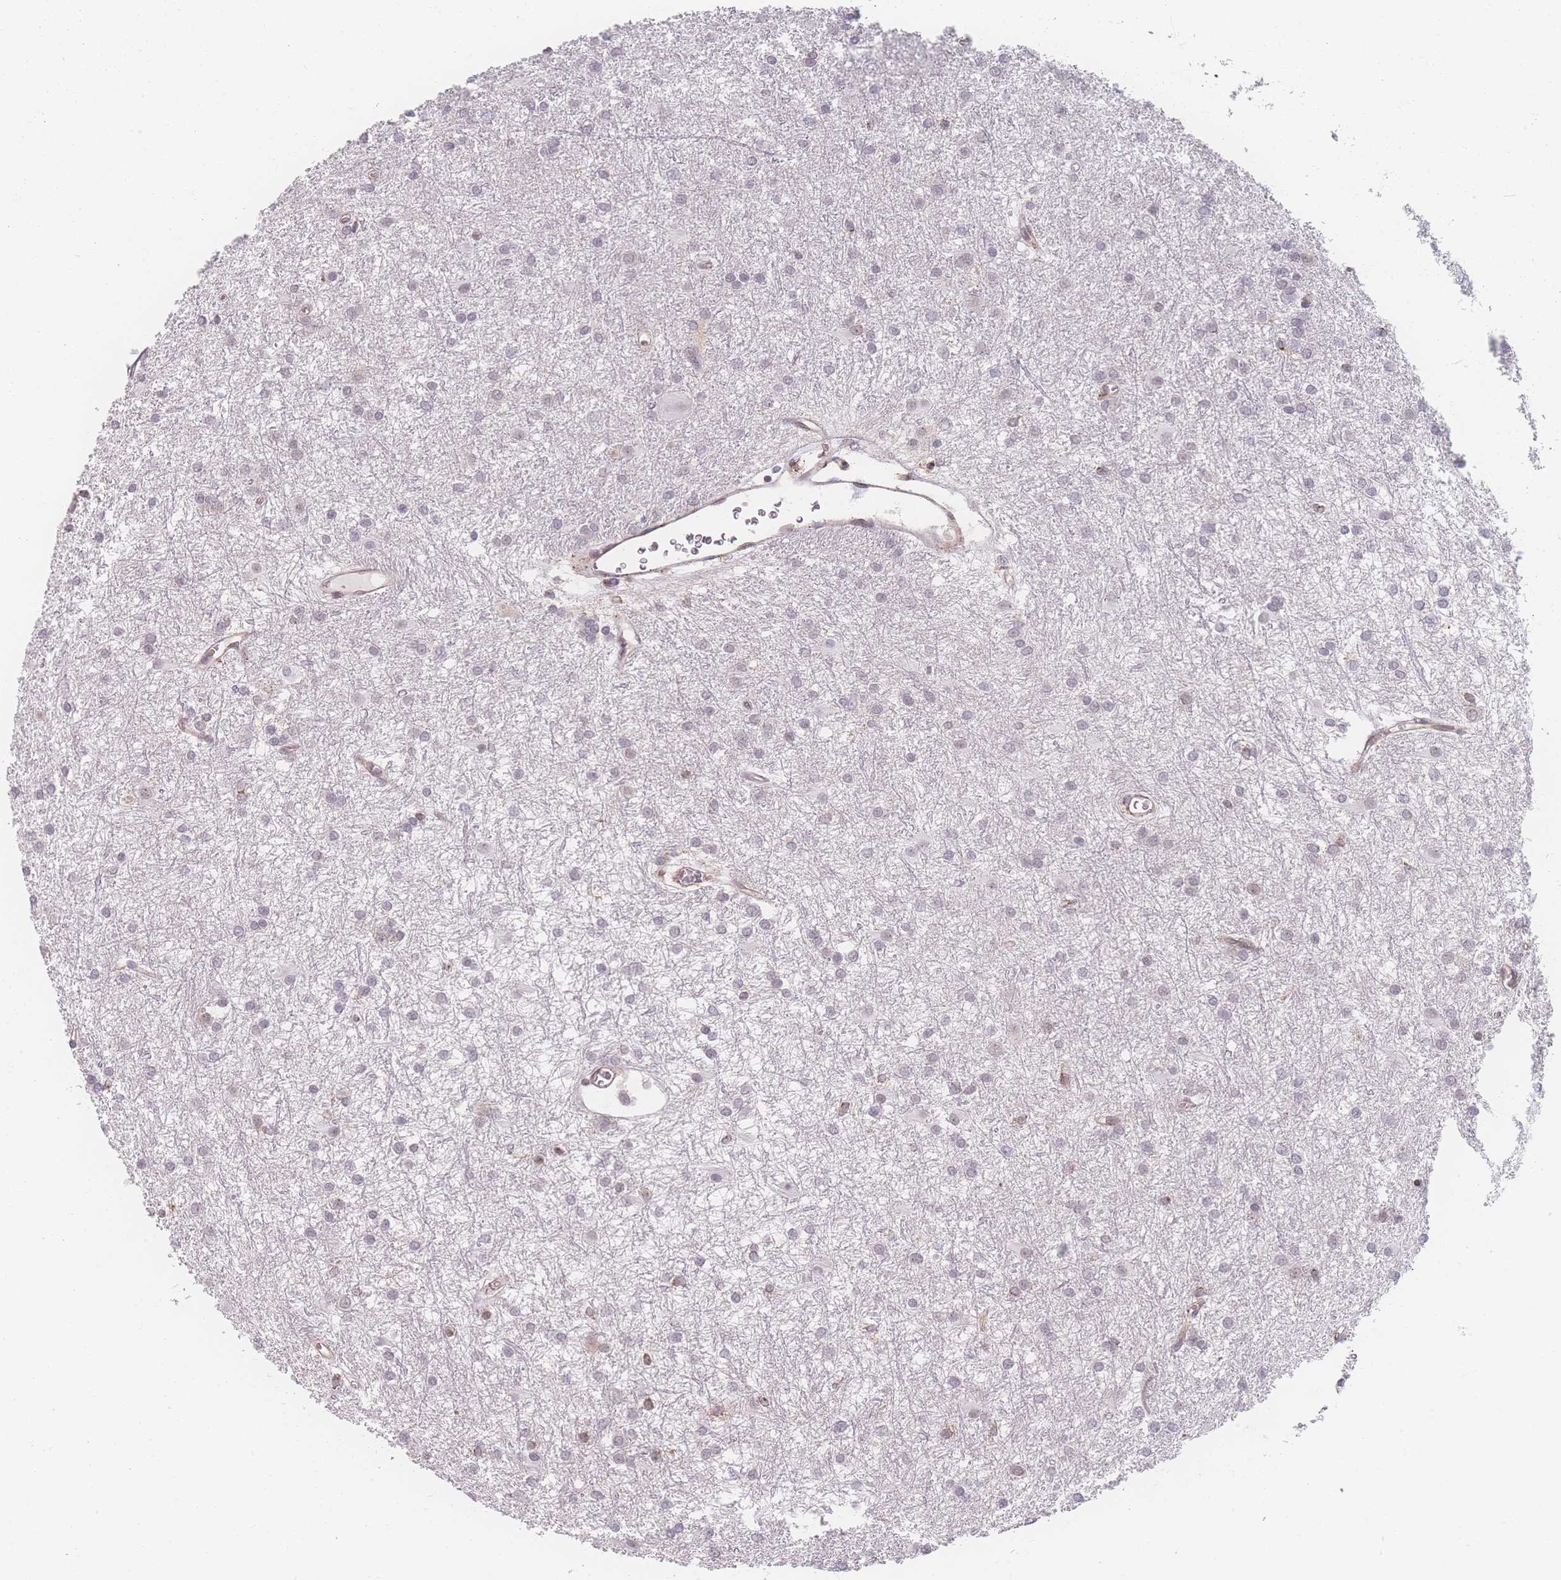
{"staining": {"intensity": "negative", "quantity": "none", "location": "none"}, "tissue": "glioma", "cell_type": "Tumor cells", "image_type": "cancer", "snomed": [{"axis": "morphology", "description": "Glioma, malignant, High grade"}, {"axis": "topography", "description": "Brain"}], "caption": "The histopathology image demonstrates no staining of tumor cells in malignant high-grade glioma. (IHC, brightfield microscopy, high magnification).", "gene": "ZC3H13", "patient": {"sex": "female", "age": 50}}